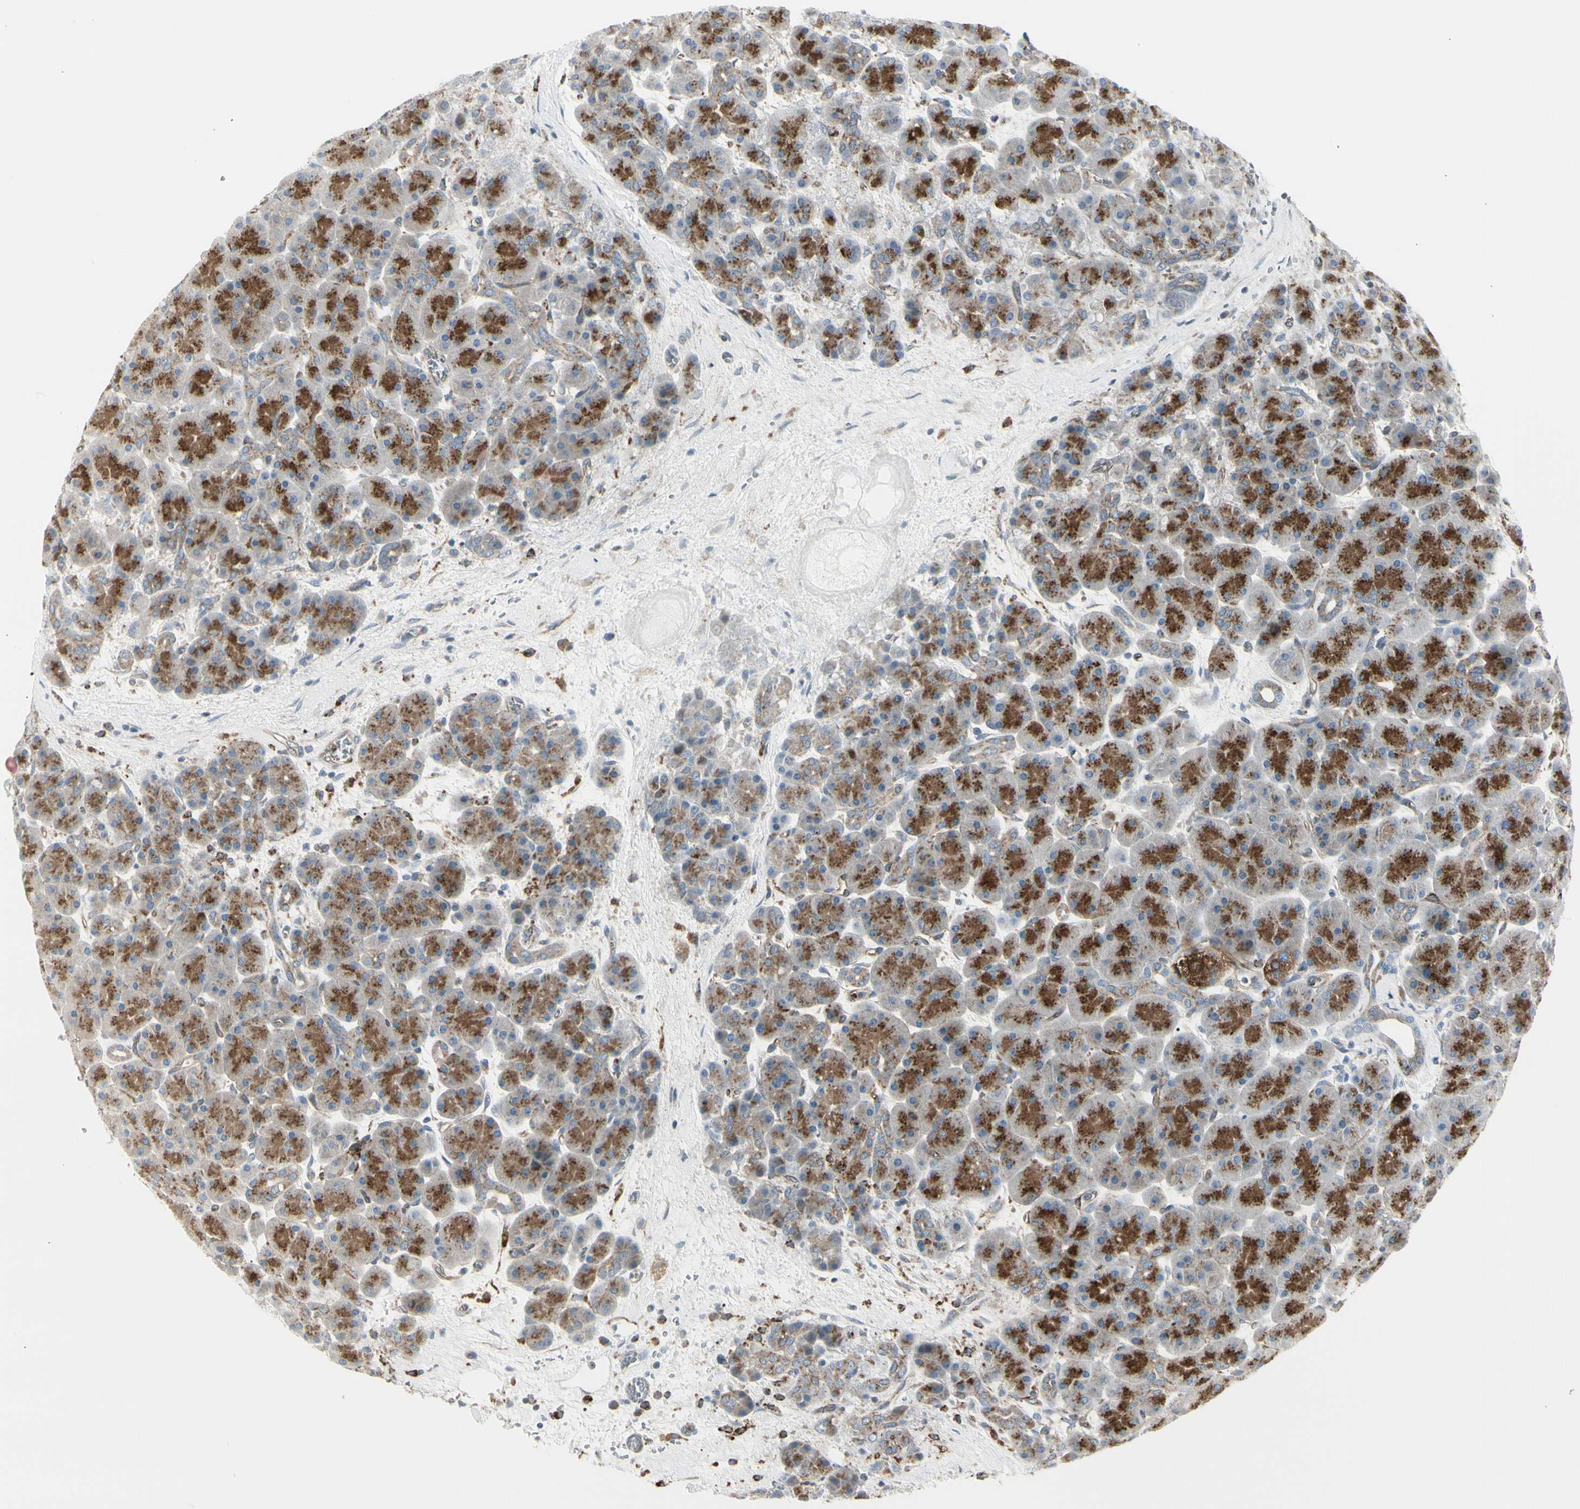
{"staining": {"intensity": "moderate", "quantity": ">75%", "location": "cytoplasmic/membranous"}, "tissue": "pancreas", "cell_type": "Exocrine glandular cells", "image_type": "normal", "snomed": [{"axis": "morphology", "description": "Normal tissue, NOS"}, {"axis": "topography", "description": "Pancreas"}], "caption": "Immunohistochemistry (DAB (3,3'-diaminobenzidine)) staining of unremarkable pancreas shows moderate cytoplasmic/membranous protein staining in about >75% of exocrine glandular cells. The protein is stained brown, and the nuclei are stained in blue (DAB (3,3'-diaminobenzidine) IHC with brightfield microscopy, high magnification).", "gene": "ATP6V1B2", "patient": {"sex": "male", "age": 66}}